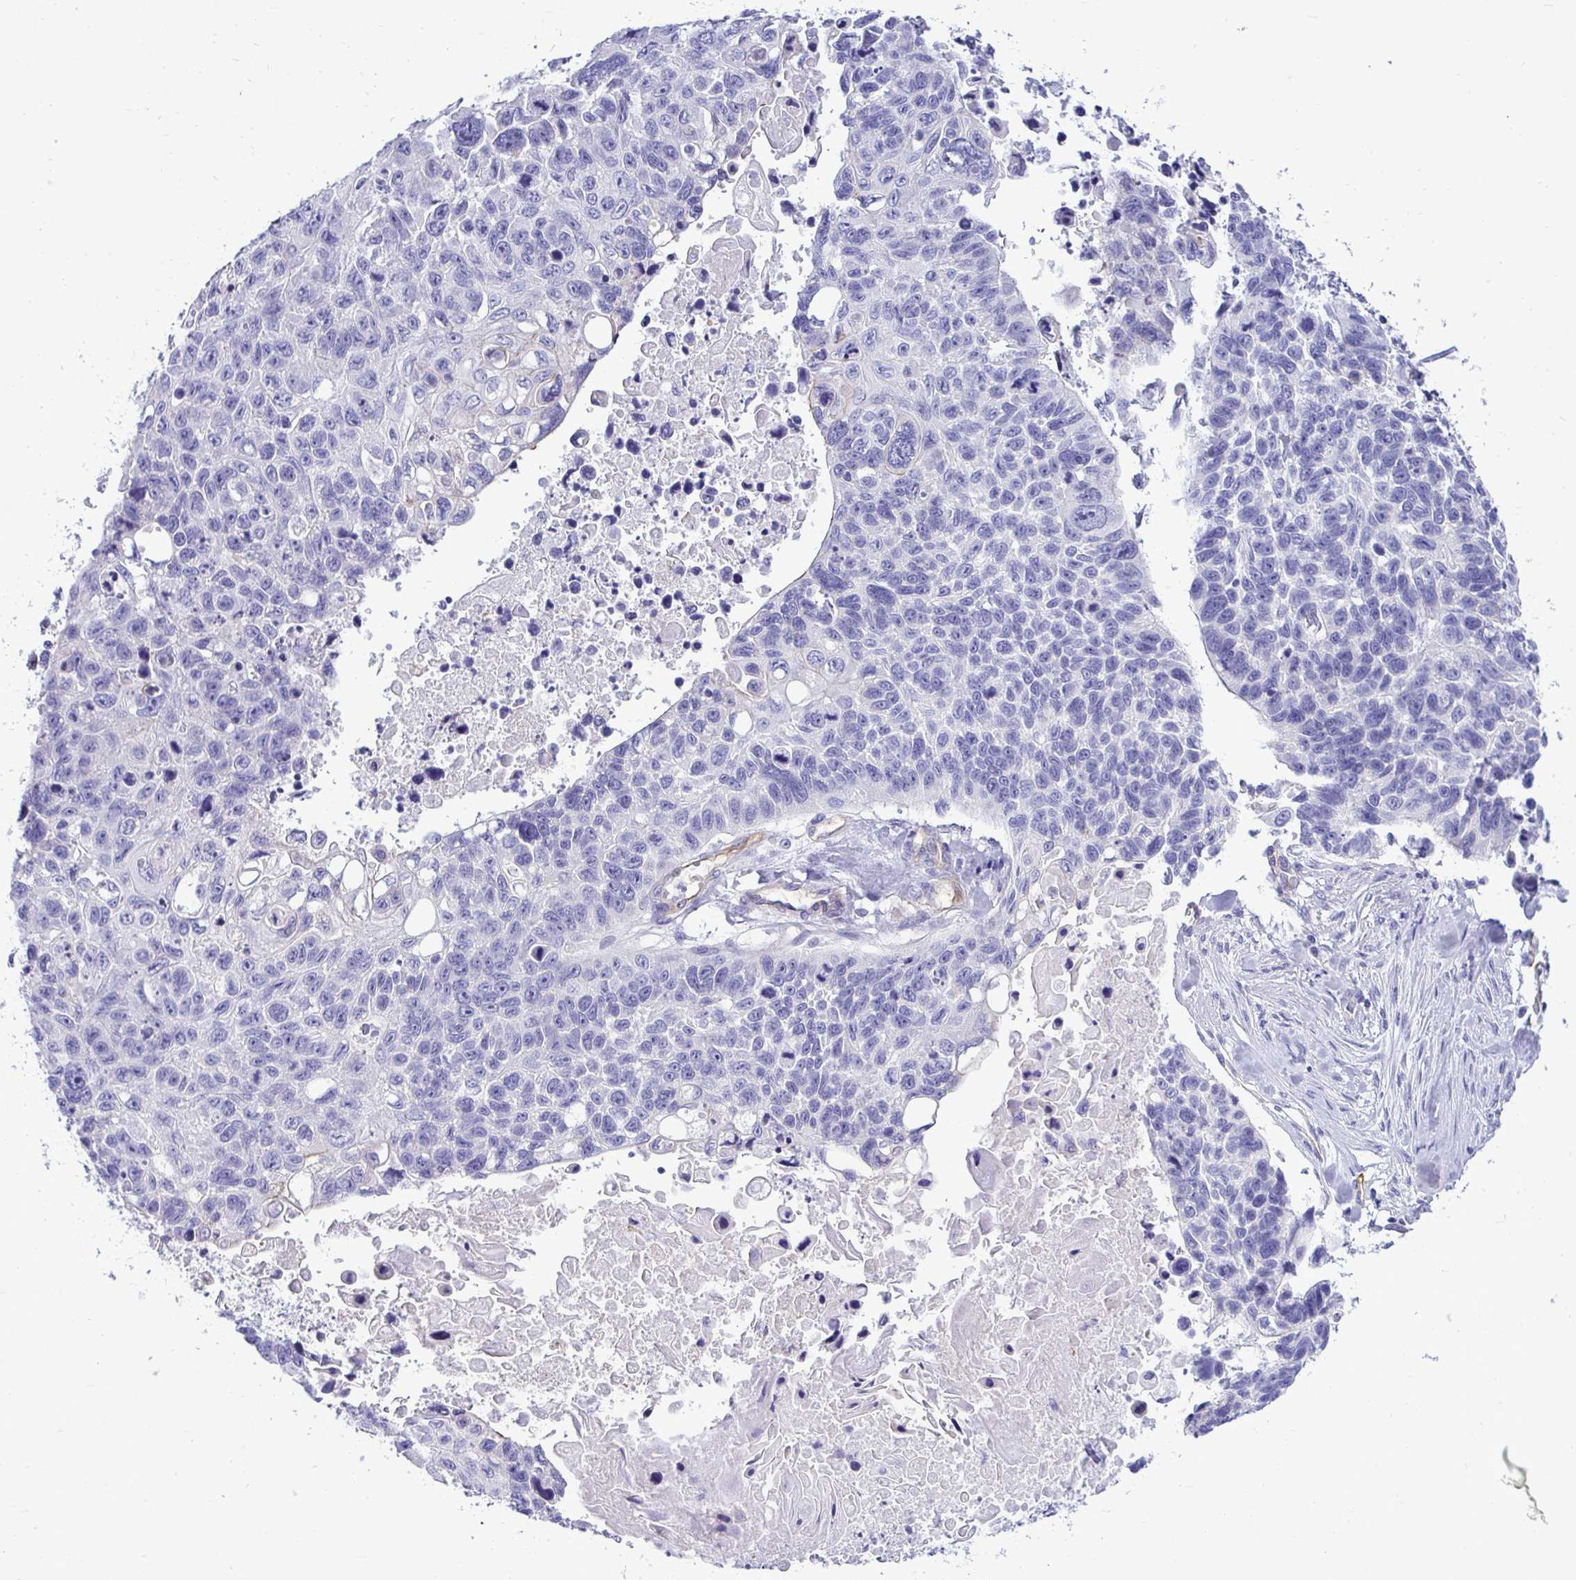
{"staining": {"intensity": "negative", "quantity": "none", "location": "none"}, "tissue": "lung cancer", "cell_type": "Tumor cells", "image_type": "cancer", "snomed": [{"axis": "morphology", "description": "Squamous cell carcinoma, NOS"}, {"axis": "topography", "description": "Lung"}], "caption": "Lung squamous cell carcinoma was stained to show a protein in brown. There is no significant expression in tumor cells. (Immunohistochemistry, brightfield microscopy, high magnification).", "gene": "ABCG2", "patient": {"sex": "male", "age": 62}}